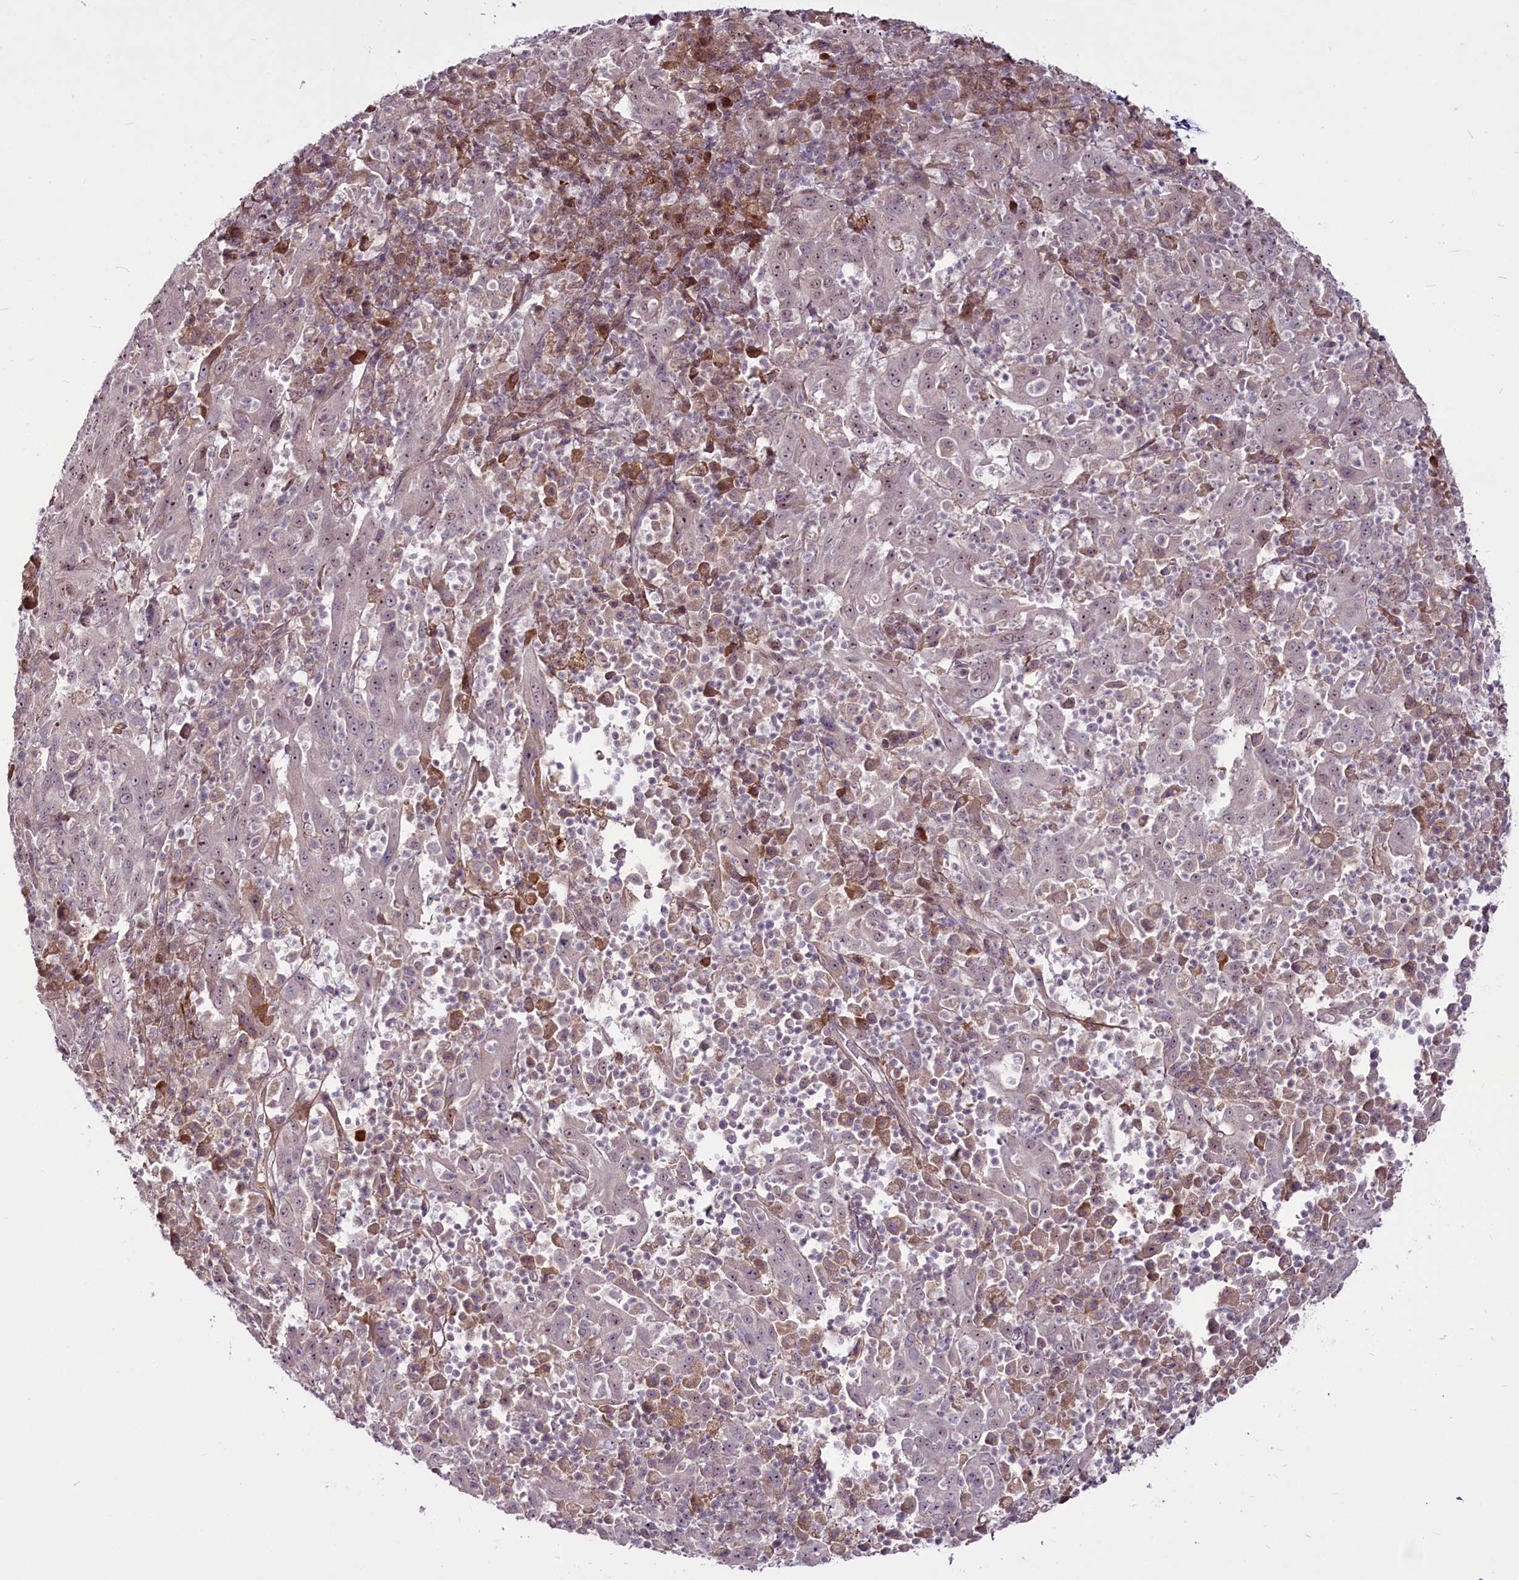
{"staining": {"intensity": "weak", "quantity": "25%-75%", "location": "nuclear"}, "tissue": "pancreatic cancer", "cell_type": "Tumor cells", "image_type": "cancer", "snomed": [{"axis": "morphology", "description": "Adenocarcinoma, NOS"}, {"axis": "topography", "description": "Pancreas"}], "caption": "A high-resolution histopathology image shows immunohistochemistry staining of pancreatic cancer (adenocarcinoma), which exhibits weak nuclear expression in approximately 25%-75% of tumor cells.", "gene": "RSBN1", "patient": {"sex": "male", "age": 63}}